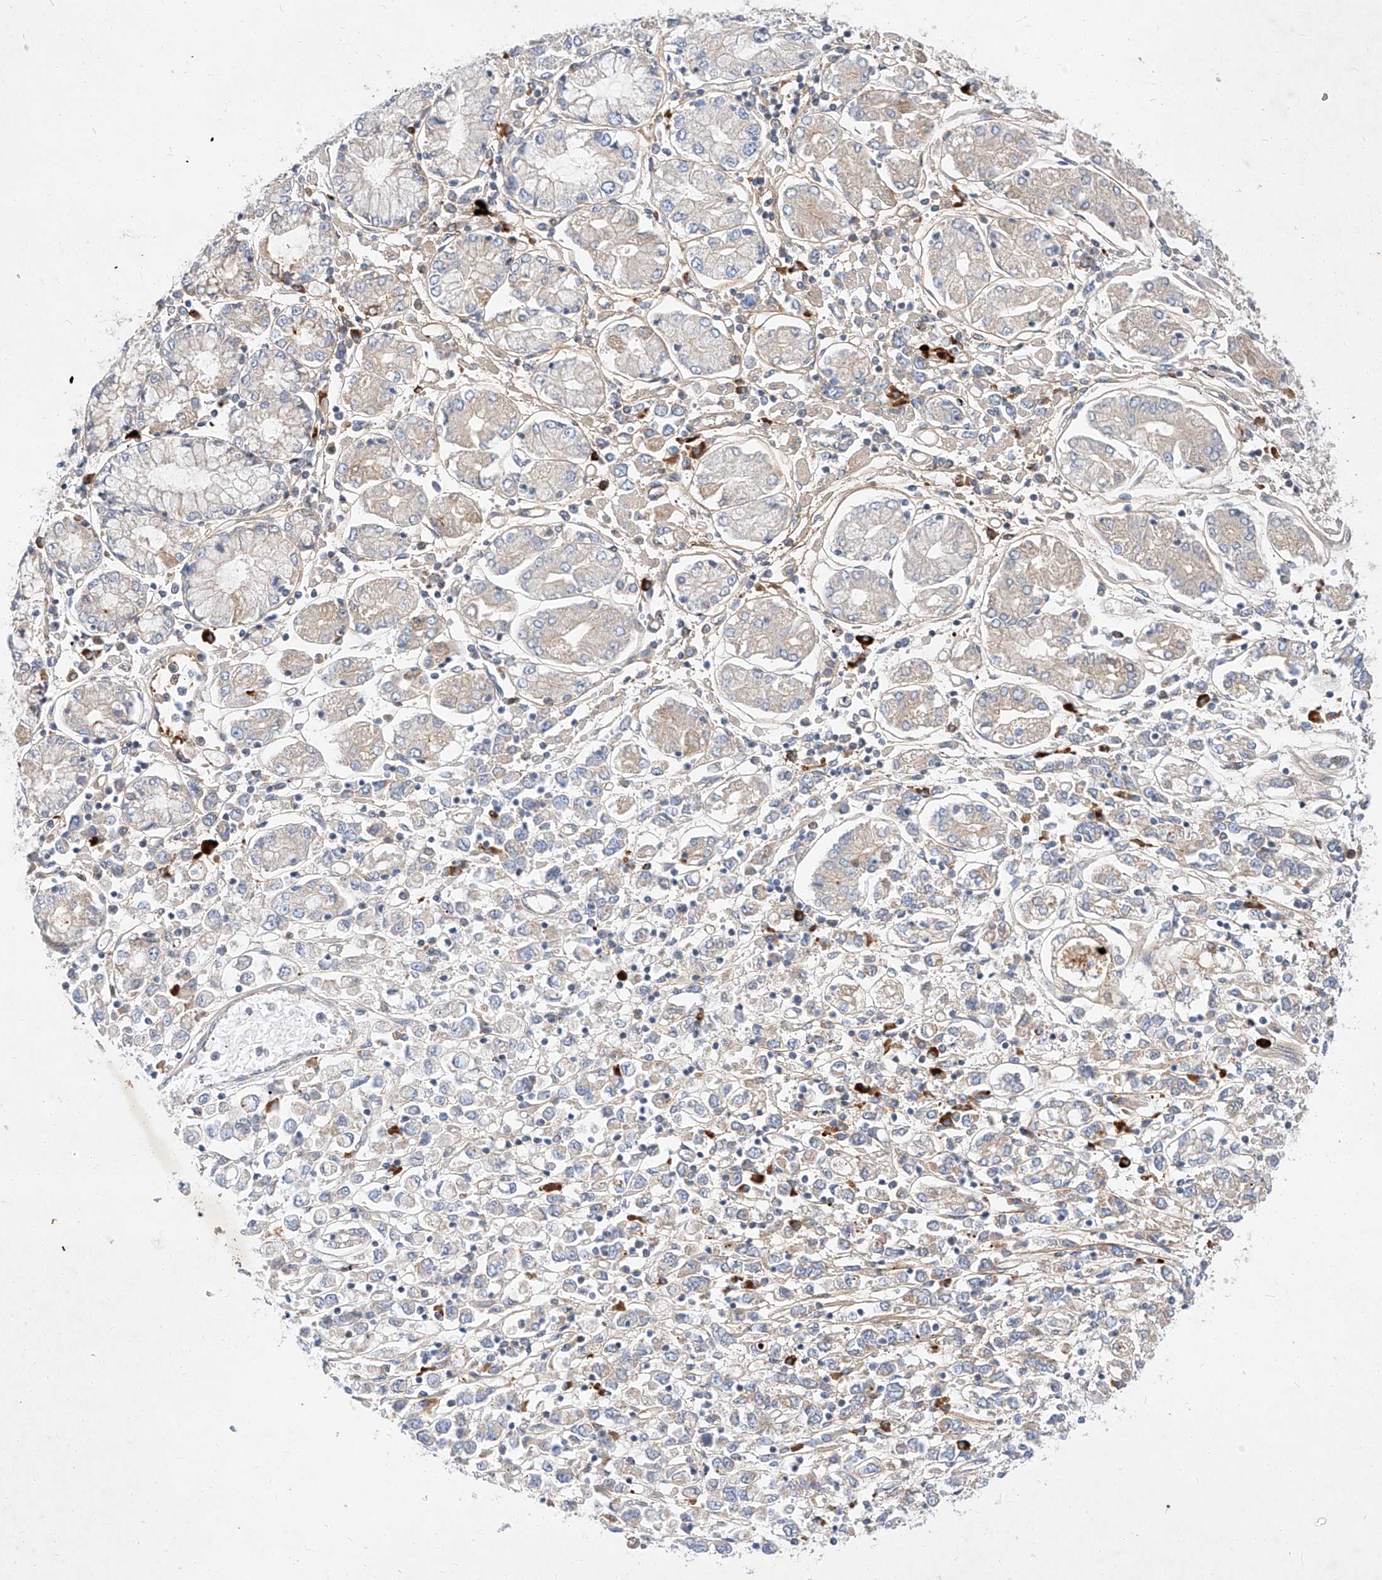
{"staining": {"intensity": "negative", "quantity": "none", "location": "none"}, "tissue": "stomach cancer", "cell_type": "Tumor cells", "image_type": "cancer", "snomed": [{"axis": "morphology", "description": "Adenocarcinoma, NOS"}, {"axis": "topography", "description": "Stomach"}], "caption": "A histopathology image of stomach adenocarcinoma stained for a protein displays no brown staining in tumor cells. (DAB (3,3'-diaminobenzidine) IHC, high magnification).", "gene": "OSGEPL1", "patient": {"sex": "female", "age": 76}}